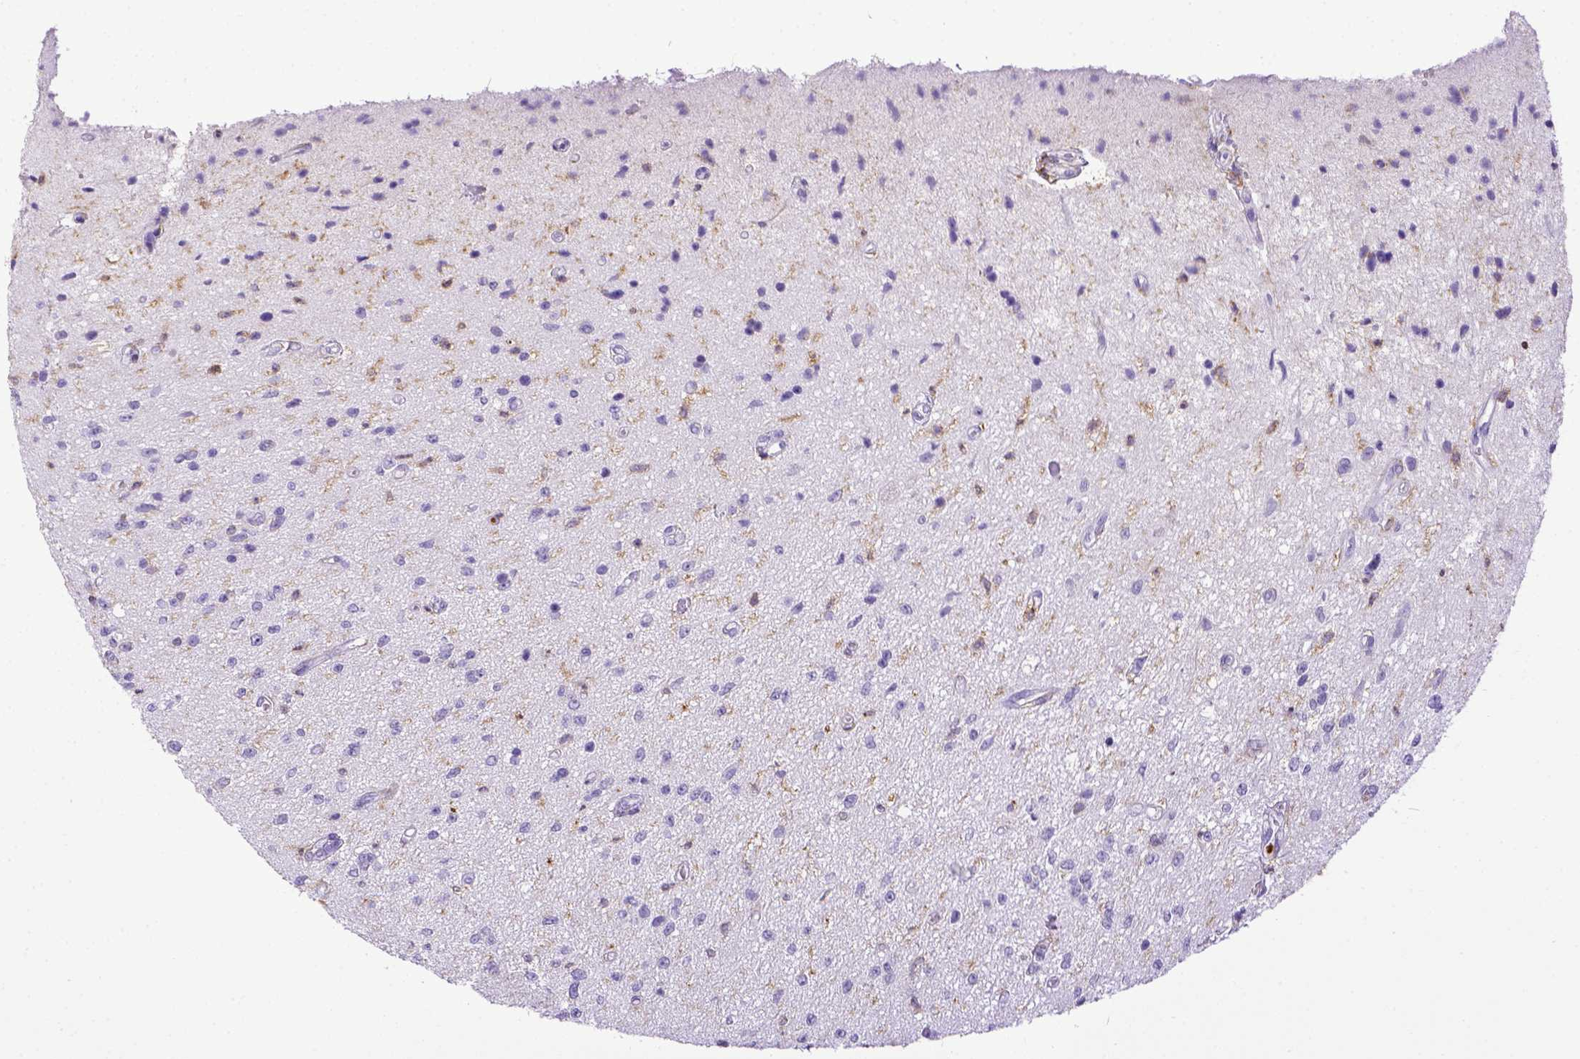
{"staining": {"intensity": "negative", "quantity": "none", "location": "none"}, "tissue": "glioma", "cell_type": "Tumor cells", "image_type": "cancer", "snomed": [{"axis": "morphology", "description": "Glioma, malignant, Low grade"}, {"axis": "topography", "description": "Cerebellum"}], "caption": "Immunohistochemistry of glioma shows no staining in tumor cells.", "gene": "ITGAM", "patient": {"sex": "female", "age": 14}}